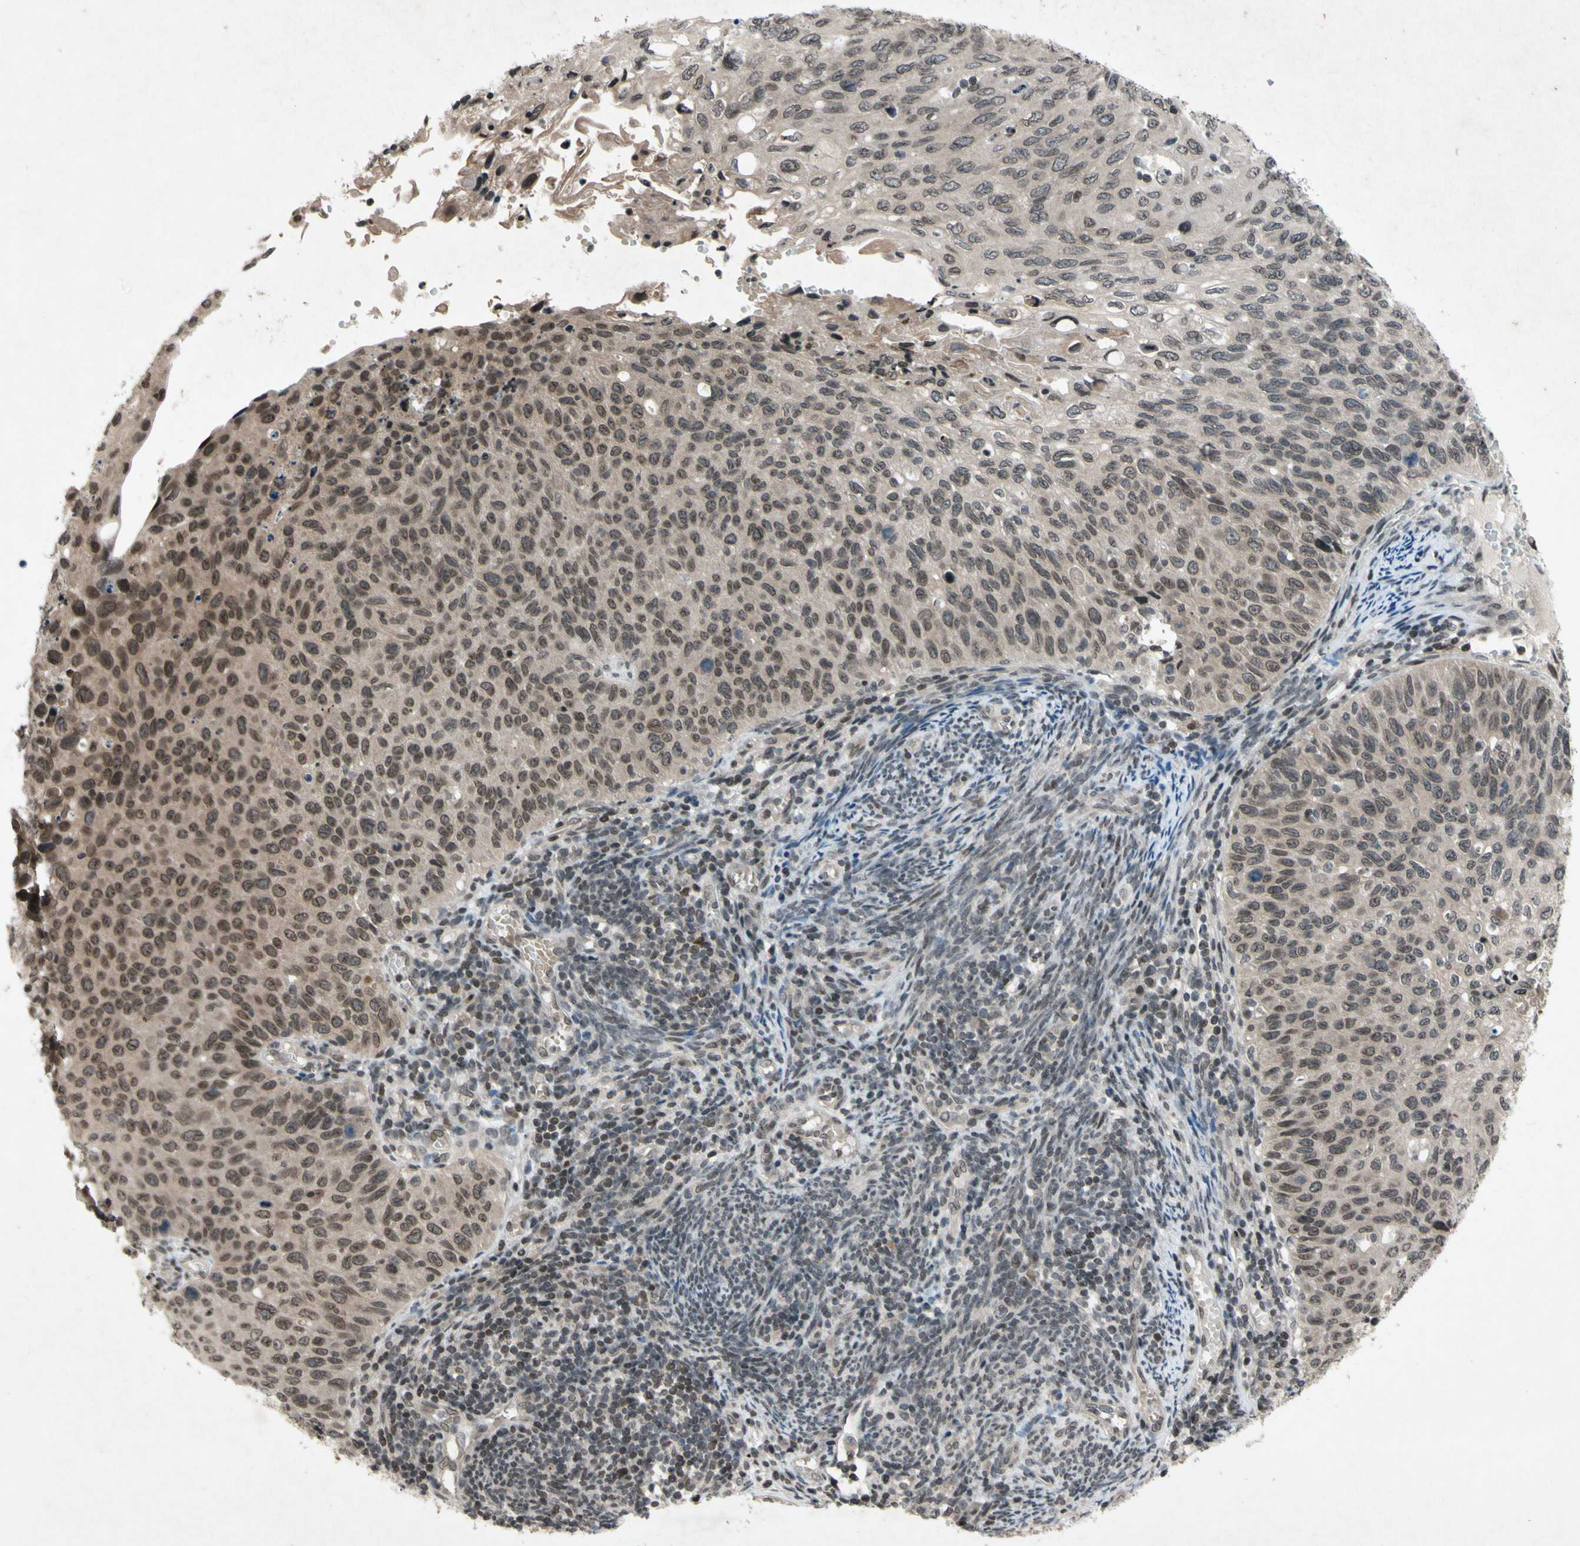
{"staining": {"intensity": "moderate", "quantity": ">75%", "location": "cytoplasmic/membranous,nuclear"}, "tissue": "cervical cancer", "cell_type": "Tumor cells", "image_type": "cancer", "snomed": [{"axis": "morphology", "description": "Squamous cell carcinoma, NOS"}, {"axis": "topography", "description": "Cervix"}], "caption": "Squamous cell carcinoma (cervical) tissue reveals moderate cytoplasmic/membranous and nuclear staining in approximately >75% of tumor cells, visualized by immunohistochemistry.", "gene": "XPO1", "patient": {"sex": "female", "age": 70}}